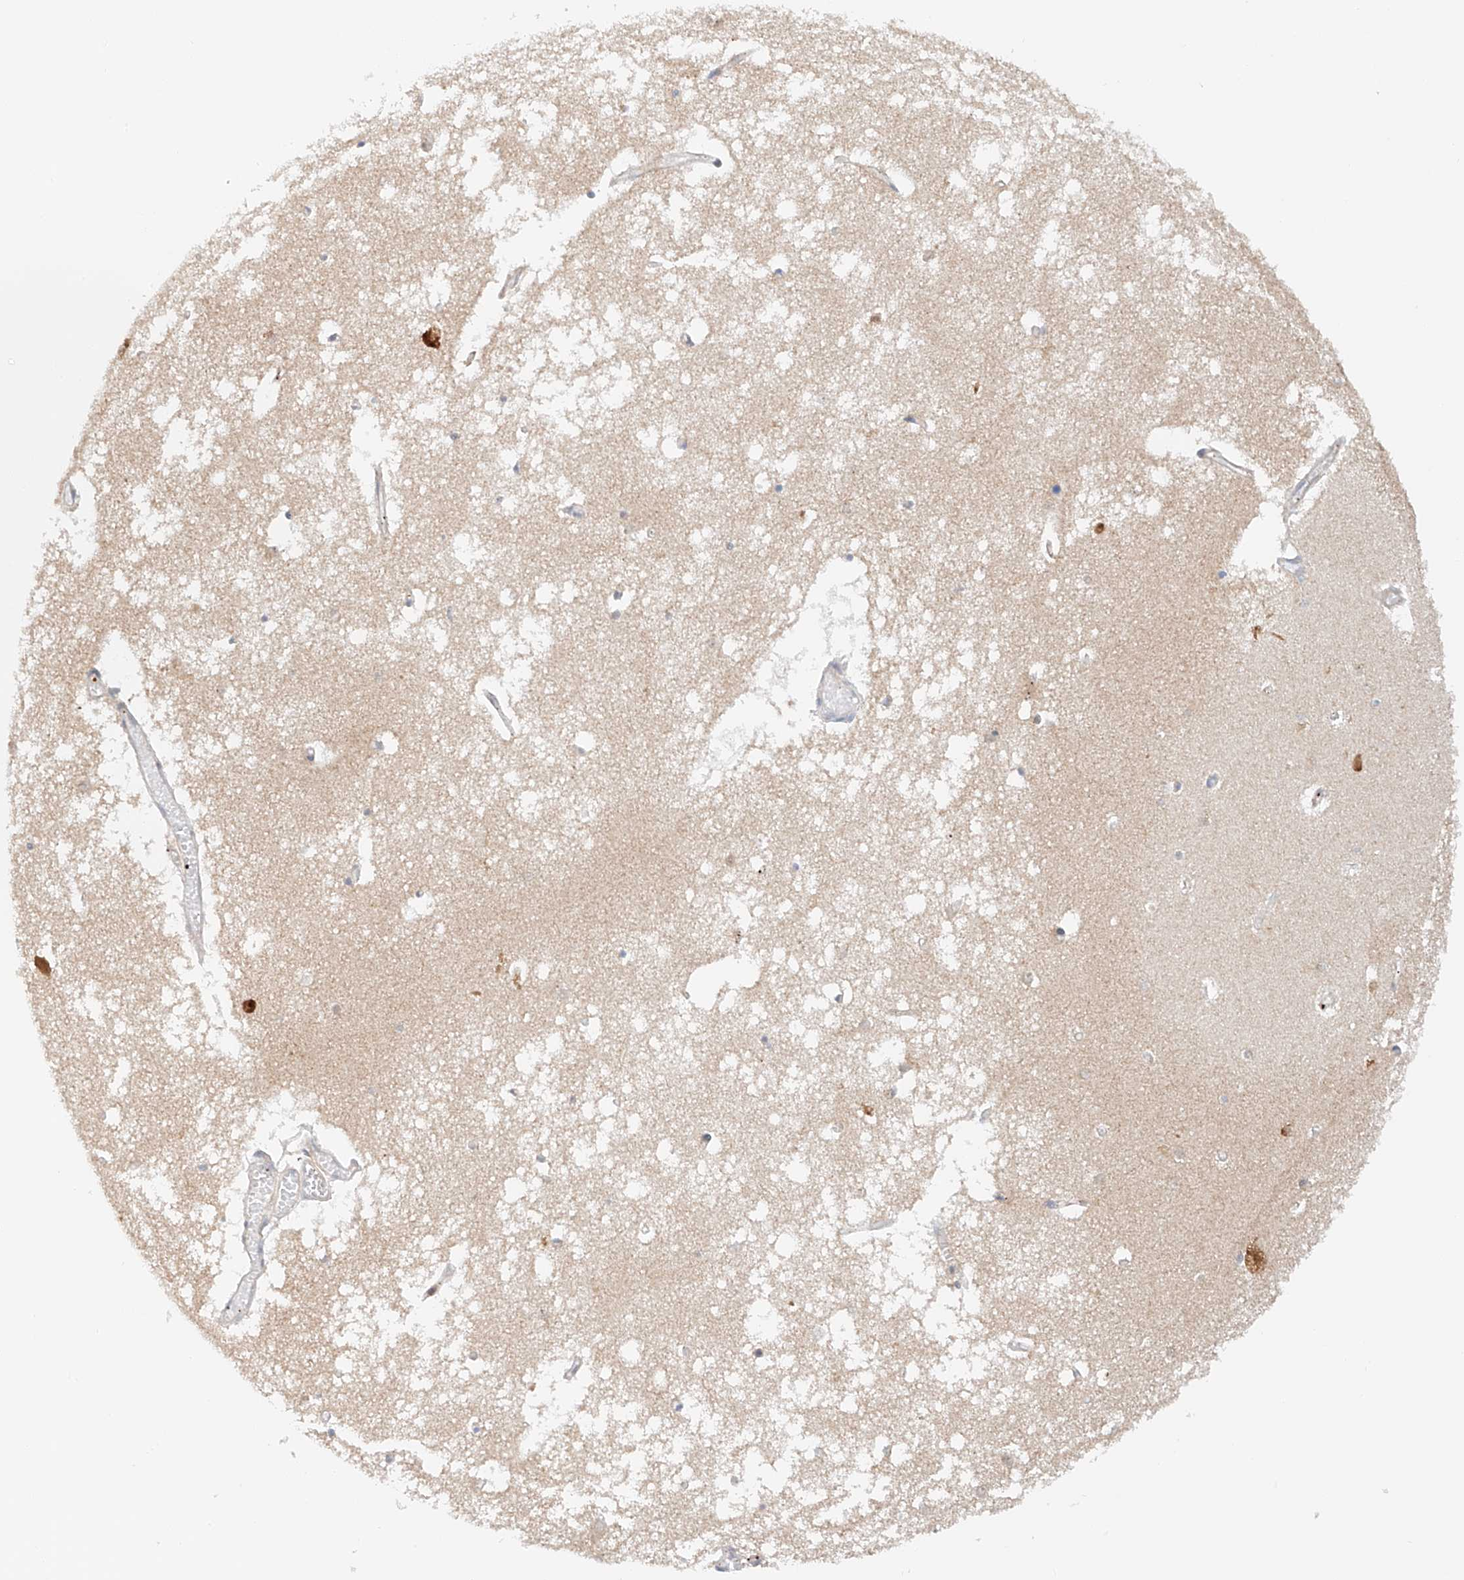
{"staining": {"intensity": "weak", "quantity": "<25%", "location": "cytoplasmic/membranous"}, "tissue": "hippocampus", "cell_type": "Glial cells", "image_type": "normal", "snomed": [{"axis": "morphology", "description": "Normal tissue, NOS"}, {"axis": "topography", "description": "Hippocampus"}], "caption": "High magnification brightfield microscopy of unremarkable hippocampus stained with DAB (3,3'-diaminobenzidine) (brown) and counterstained with hematoxylin (blue): glial cells show no significant expression.", "gene": "MFN2", "patient": {"sex": "male", "age": 70}}